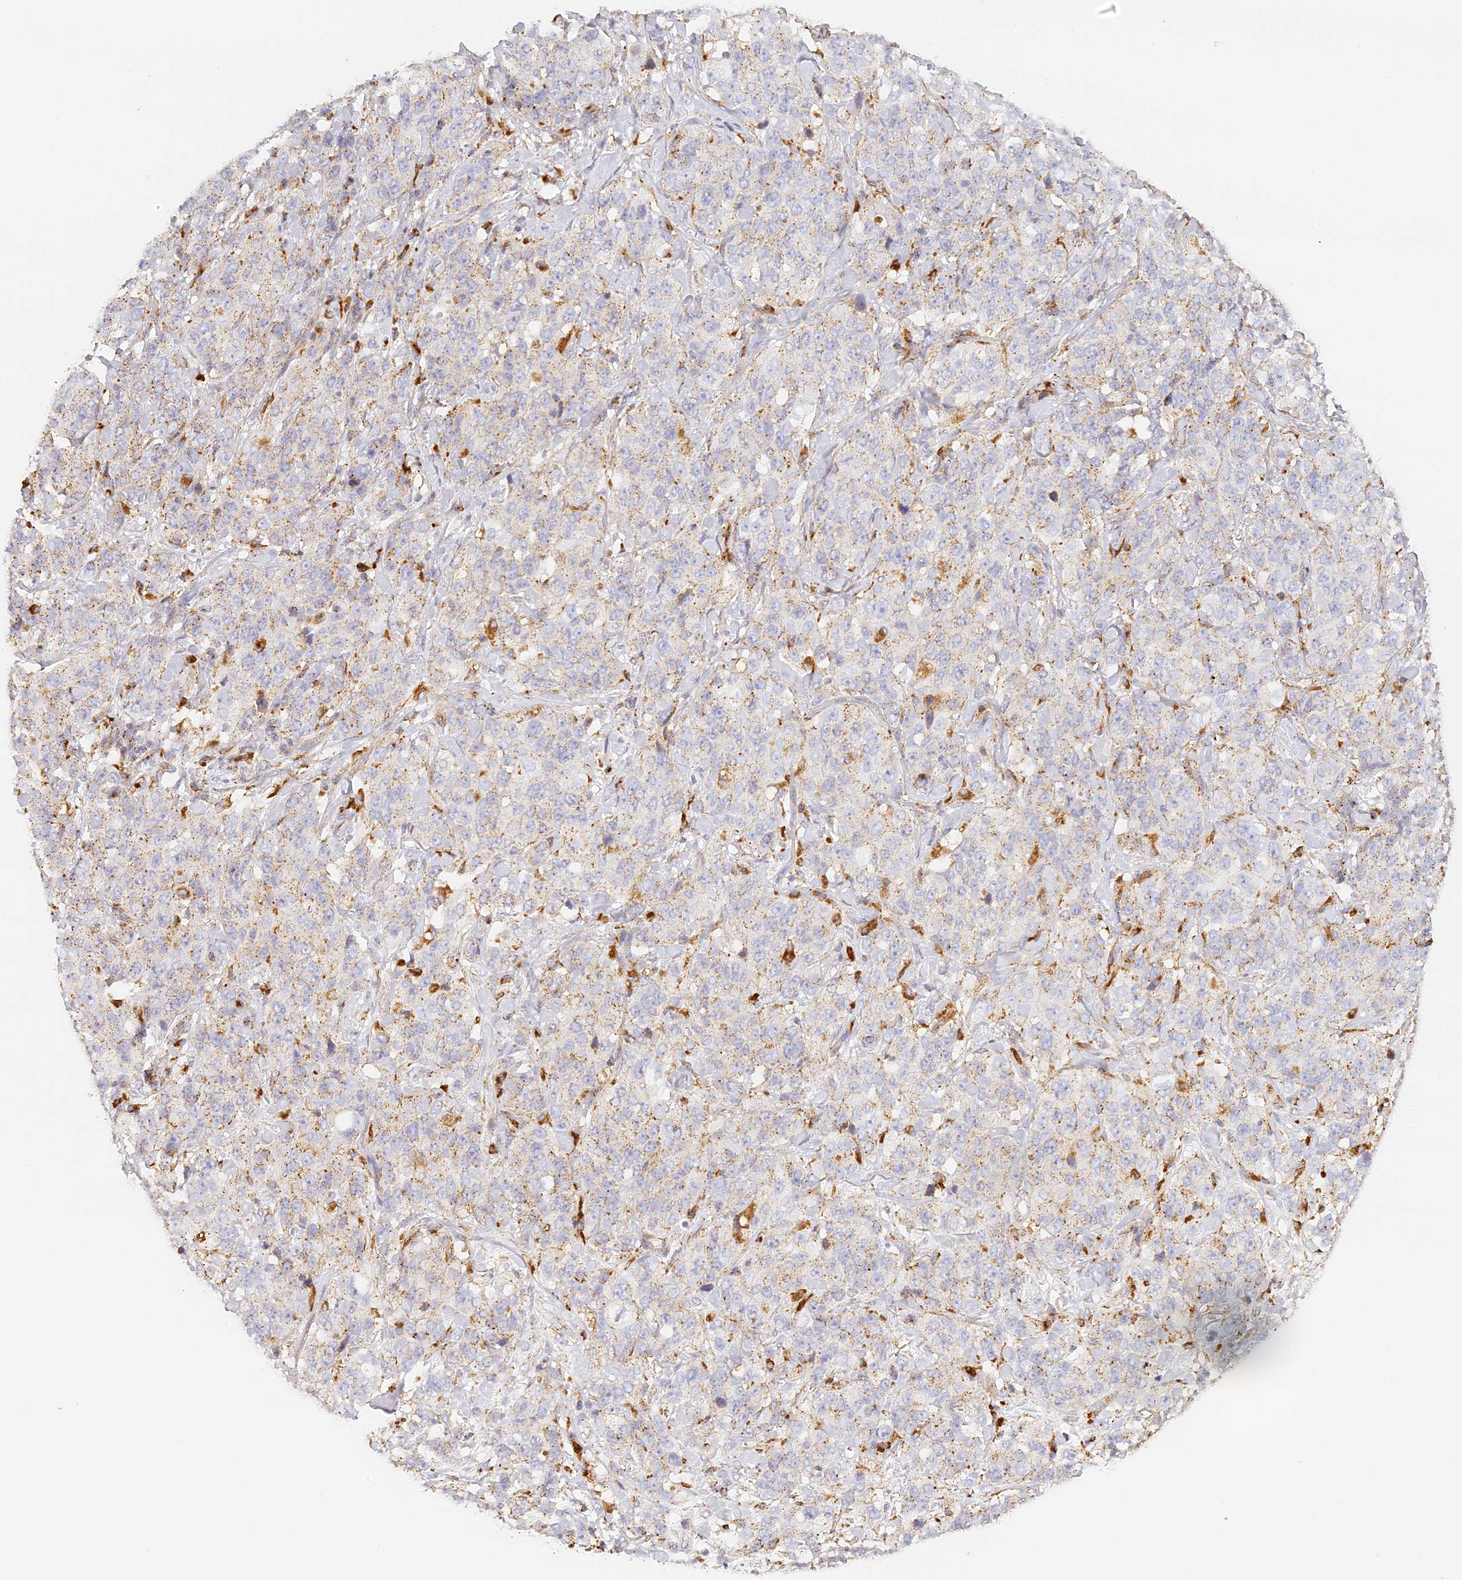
{"staining": {"intensity": "weak", "quantity": ">75%", "location": "cytoplasmic/membranous"}, "tissue": "stomach cancer", "cell_type": "Tumor cells", "image_type": "cancer", "snomed": [{"axis": "morphology", "description": "Adenocarcinoma, NOS"}, {"axis": "topography", "description": "Stomach"}], "caption": "IHC of stomach cancer exhibits low levels of weak cytoplasmic/membranous positivity in approximately >75% of tumor cells.", "gene": "LAMP2", "patient": {"sex": "male", "age": 48}}